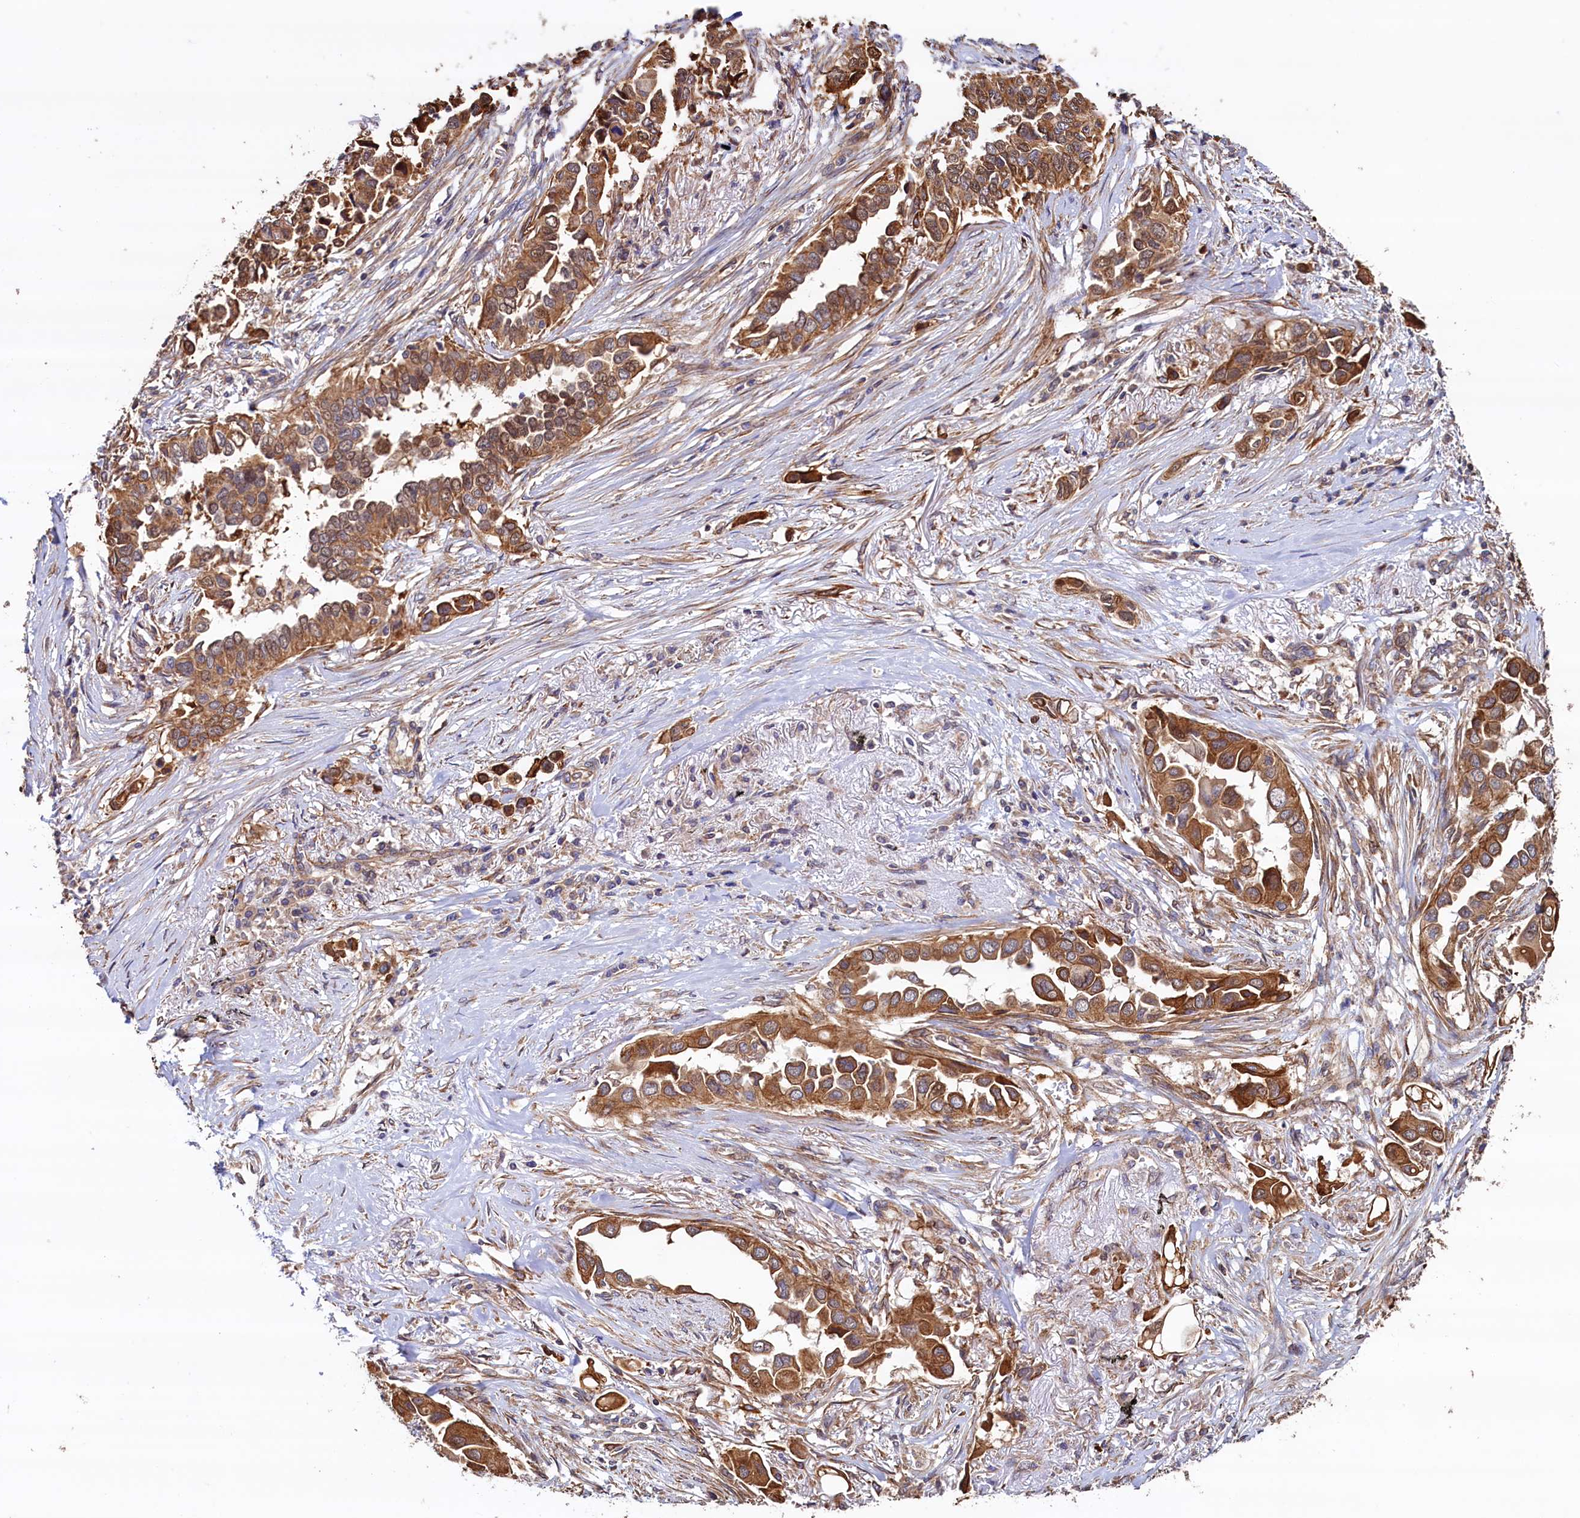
{"staining": {"intensity": "moderate", "quantity": ">75%", "location": "cytoplasmic/membranous"}, "tissue": "lung cancer", "cell_type": "Tumor cells", "image_type": "cancer", "snomed": [{"axis": "morphology", "description": "Adenocarcinoma, NOS"}, {"axis": "topography", "description": "Lung"}], "caption": "Immunohistochemistry (IHC) of human adenocarcinoma (lung) displays medium levels of moderate cytoplasmic/membranous expression in about >75% of tumor cells.", "gene": "ATXN2L", "patient": {"sex": "female", "age": 76}}